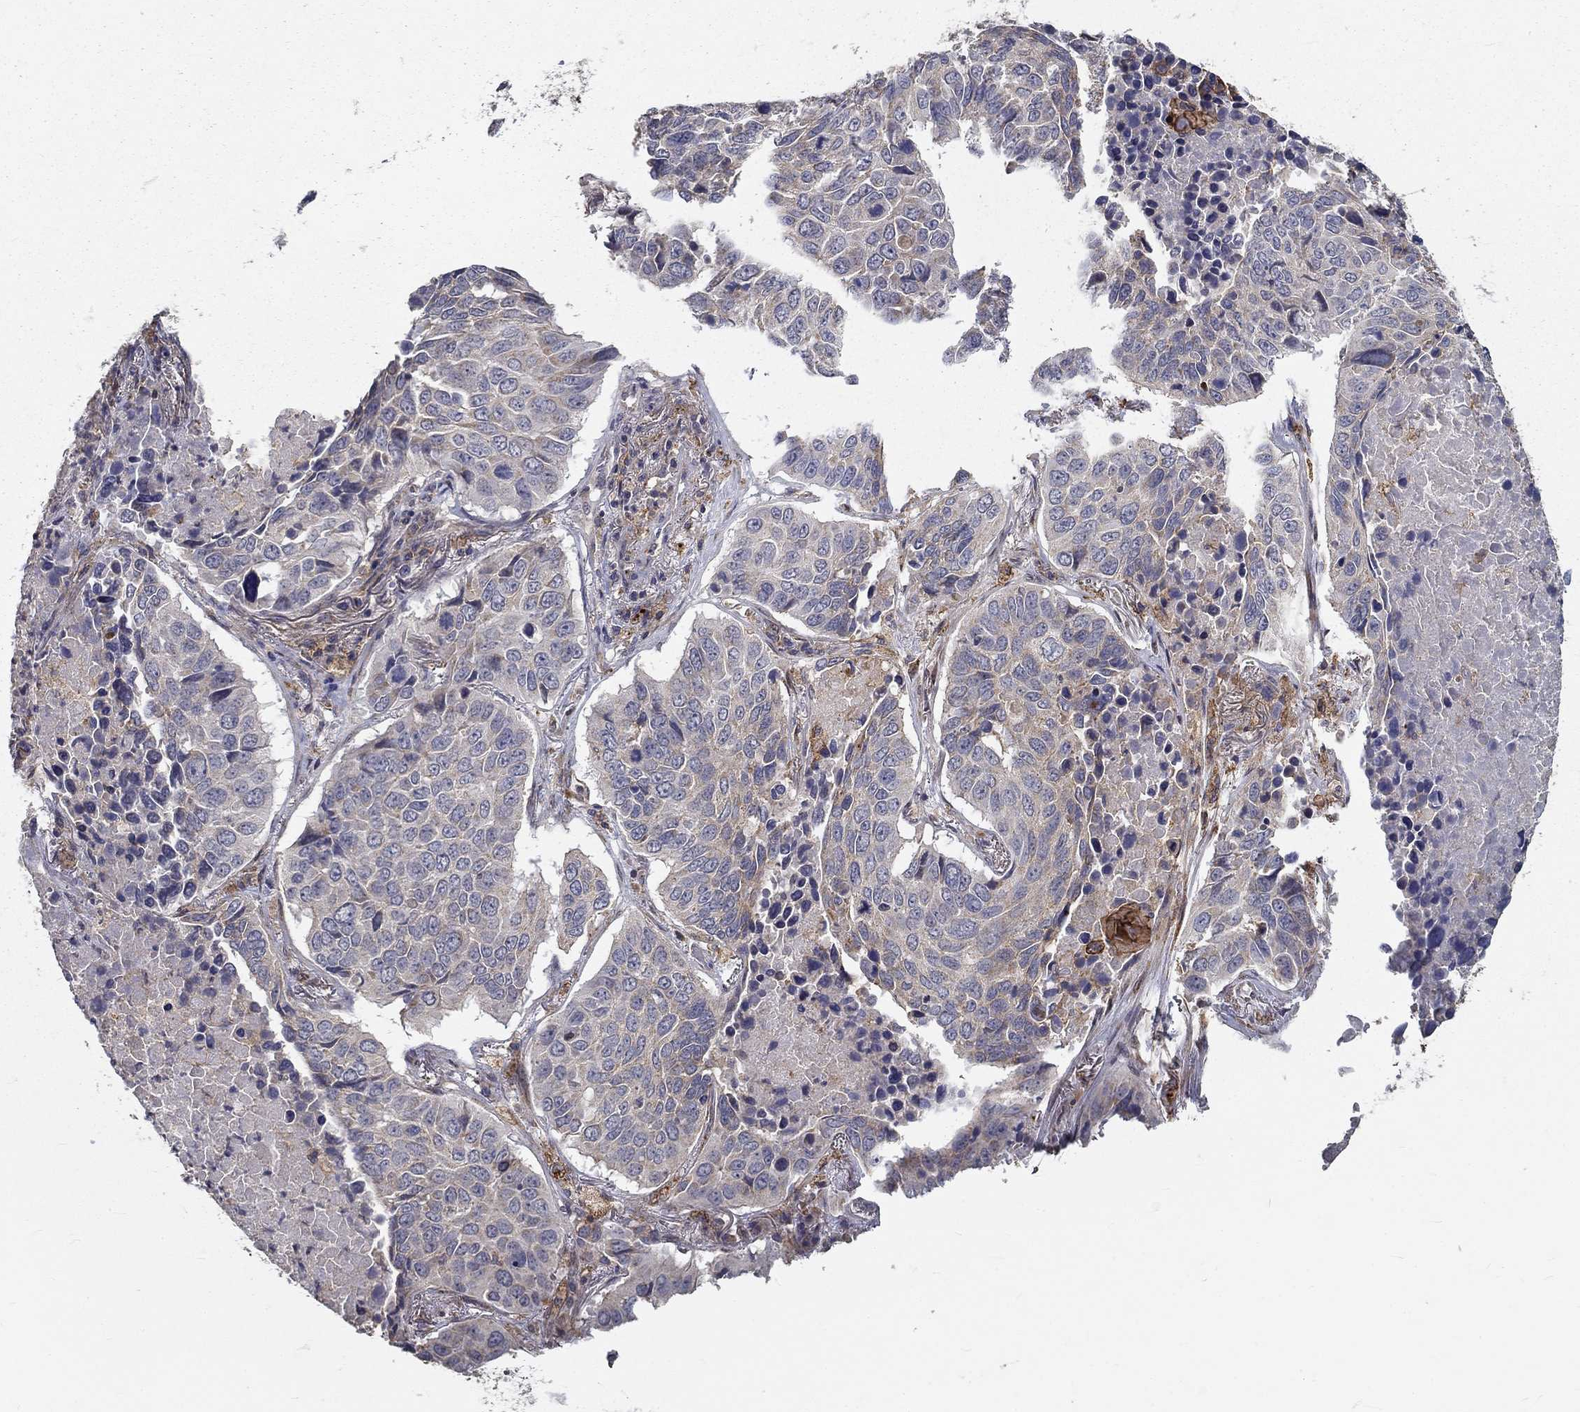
{"staining": {"intensity": "negative", "quantity": "none", "location": "none"}, "tissue": "lung cancer", "cell_type": "Tumor cells", "image_type": "cancer", "snomed": [{"axis": "morphology", "description": "Normal tissue, NOS"}, {"axis": "morphology", "description": "Squamous cell carcinoma, NOS"}, {"axis": "topography", "description": "Bronchus"}, {"axis": "topography", "description": "Lung"}], "caption": "Lung cancer stained for a protein using immunohistochemistry (IHC) shows no positivity tumor cells.", "gene": "ALDH4A1", "patient": {"sex": "male", "age": 64}}